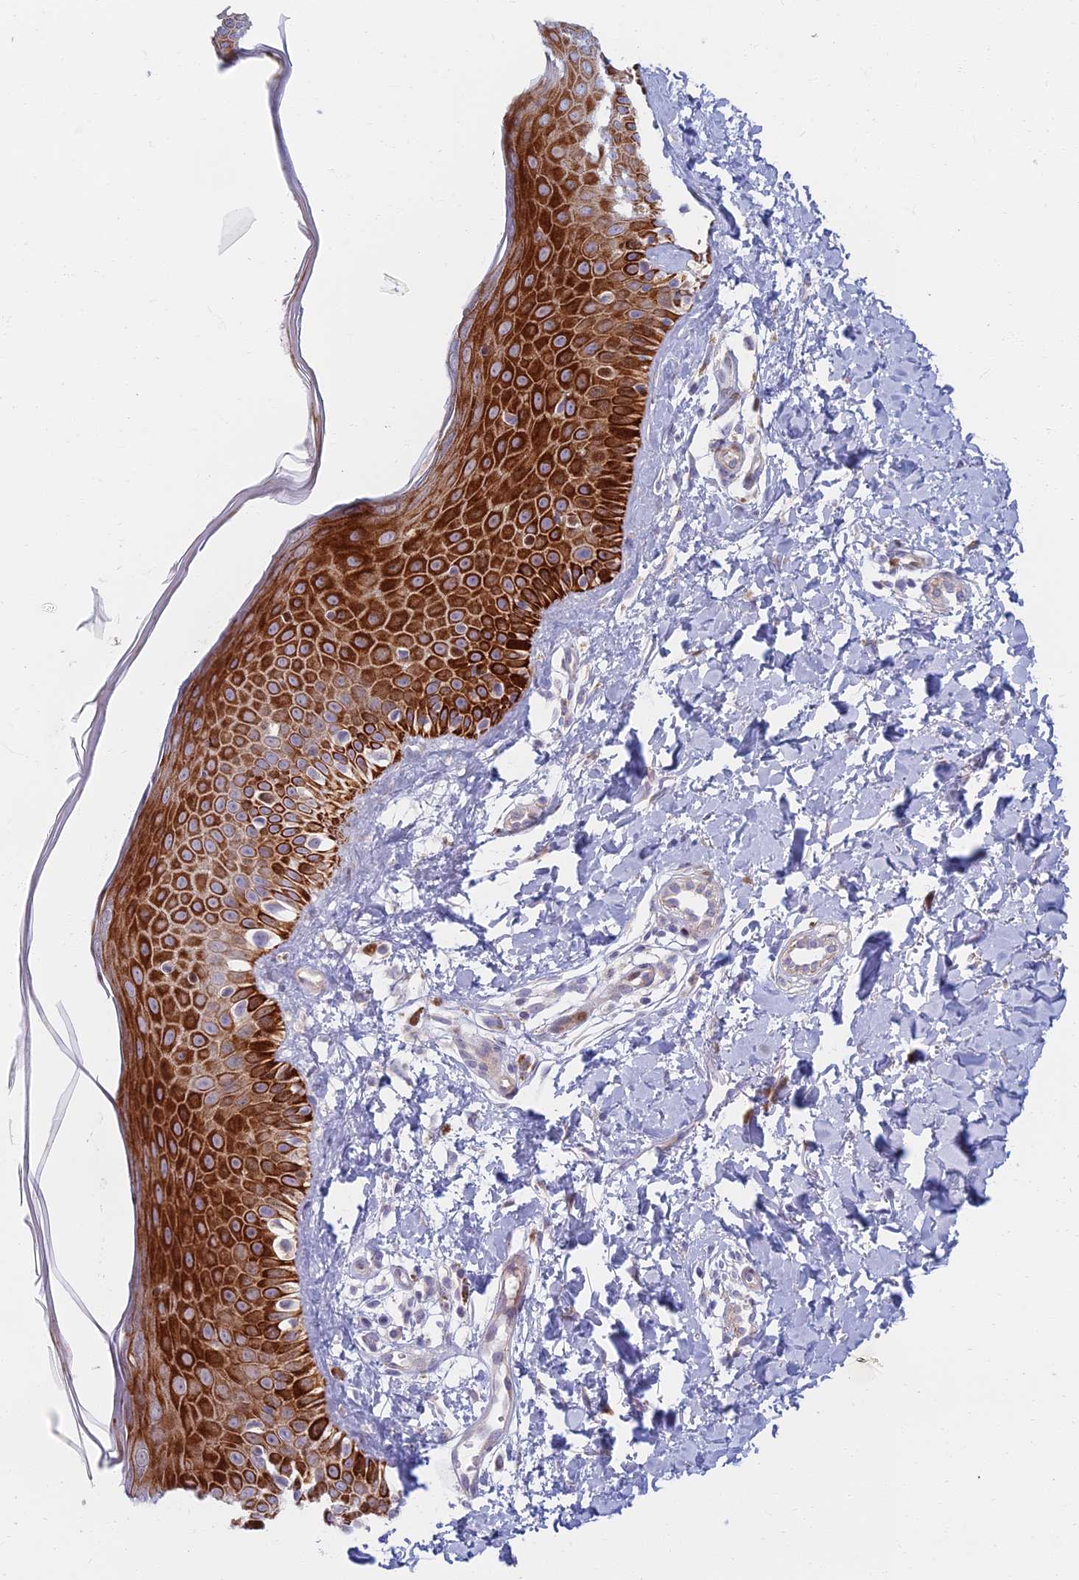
{"staining": {"intensity": "negative", "quantity": "none", "location": "none"}, "tissue": "skin", "cell_type": "Fibroblasts", "image_type": "normal", "snomed": [{"axis": "morphology", "description": "Normal tissue, NOS"}, {"axis": "topography", "description": "Skin"}], "caption": "High magnification brightfield microscopy of unremarkable skin stained with DAB (brown) and counterstained with hematoxylin (blue): fibroblasts show no significant staining. (Immunohistochemistry (ihc), brightfield microscopy, high magnification).", "gene": "C15orf40", "patient": {"sex": "male", "age": 52}}